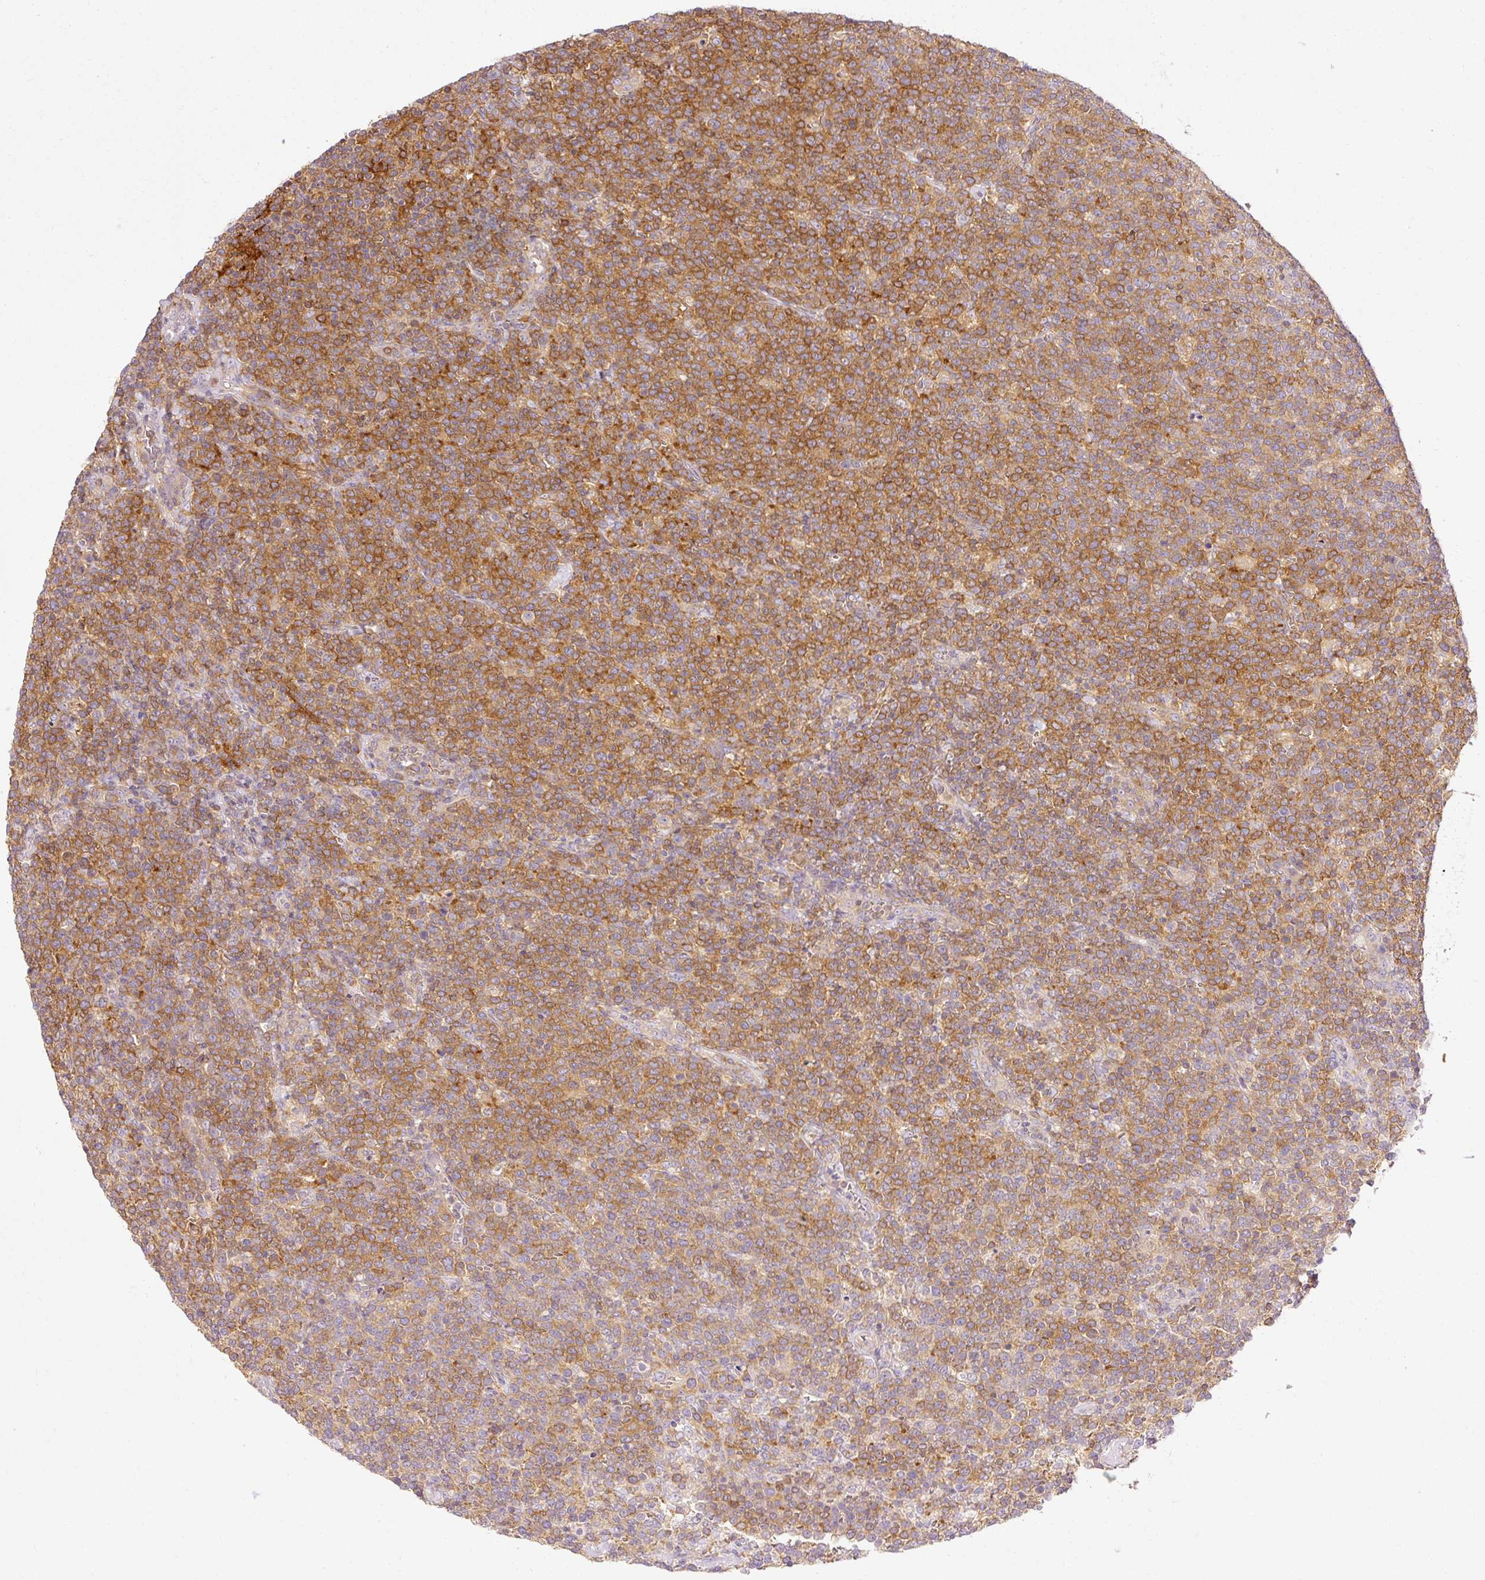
{"staining": {"intensity": "moderate", "quantity": ">75%", "location": "cytoplasmic/membranous"}, "tissue": "lymphoma", "cell_type": "Tumor cells", "image_type": "cancer", "snomed": [{"axis": "morphology", "description": "Malignant lymphoma, non-Hodgkin's type, High grade"}, {"axis": "topography", "description": "Lymph node"}], "caption": "A high-resolution photomicrograph shows immunohistochemistry staining of malignant lymphoma, non-Hodgkin's type (high-grade), which shows moderate cytoplasmic/membranous positivity in approximately >75% of tumor cells. (DAB (3,3'-diaminobenzidine) IHC with brightfield microscopy, high magnification).", "gene": "ARMH3", "patient": {"sex": "male", "age": 61}}